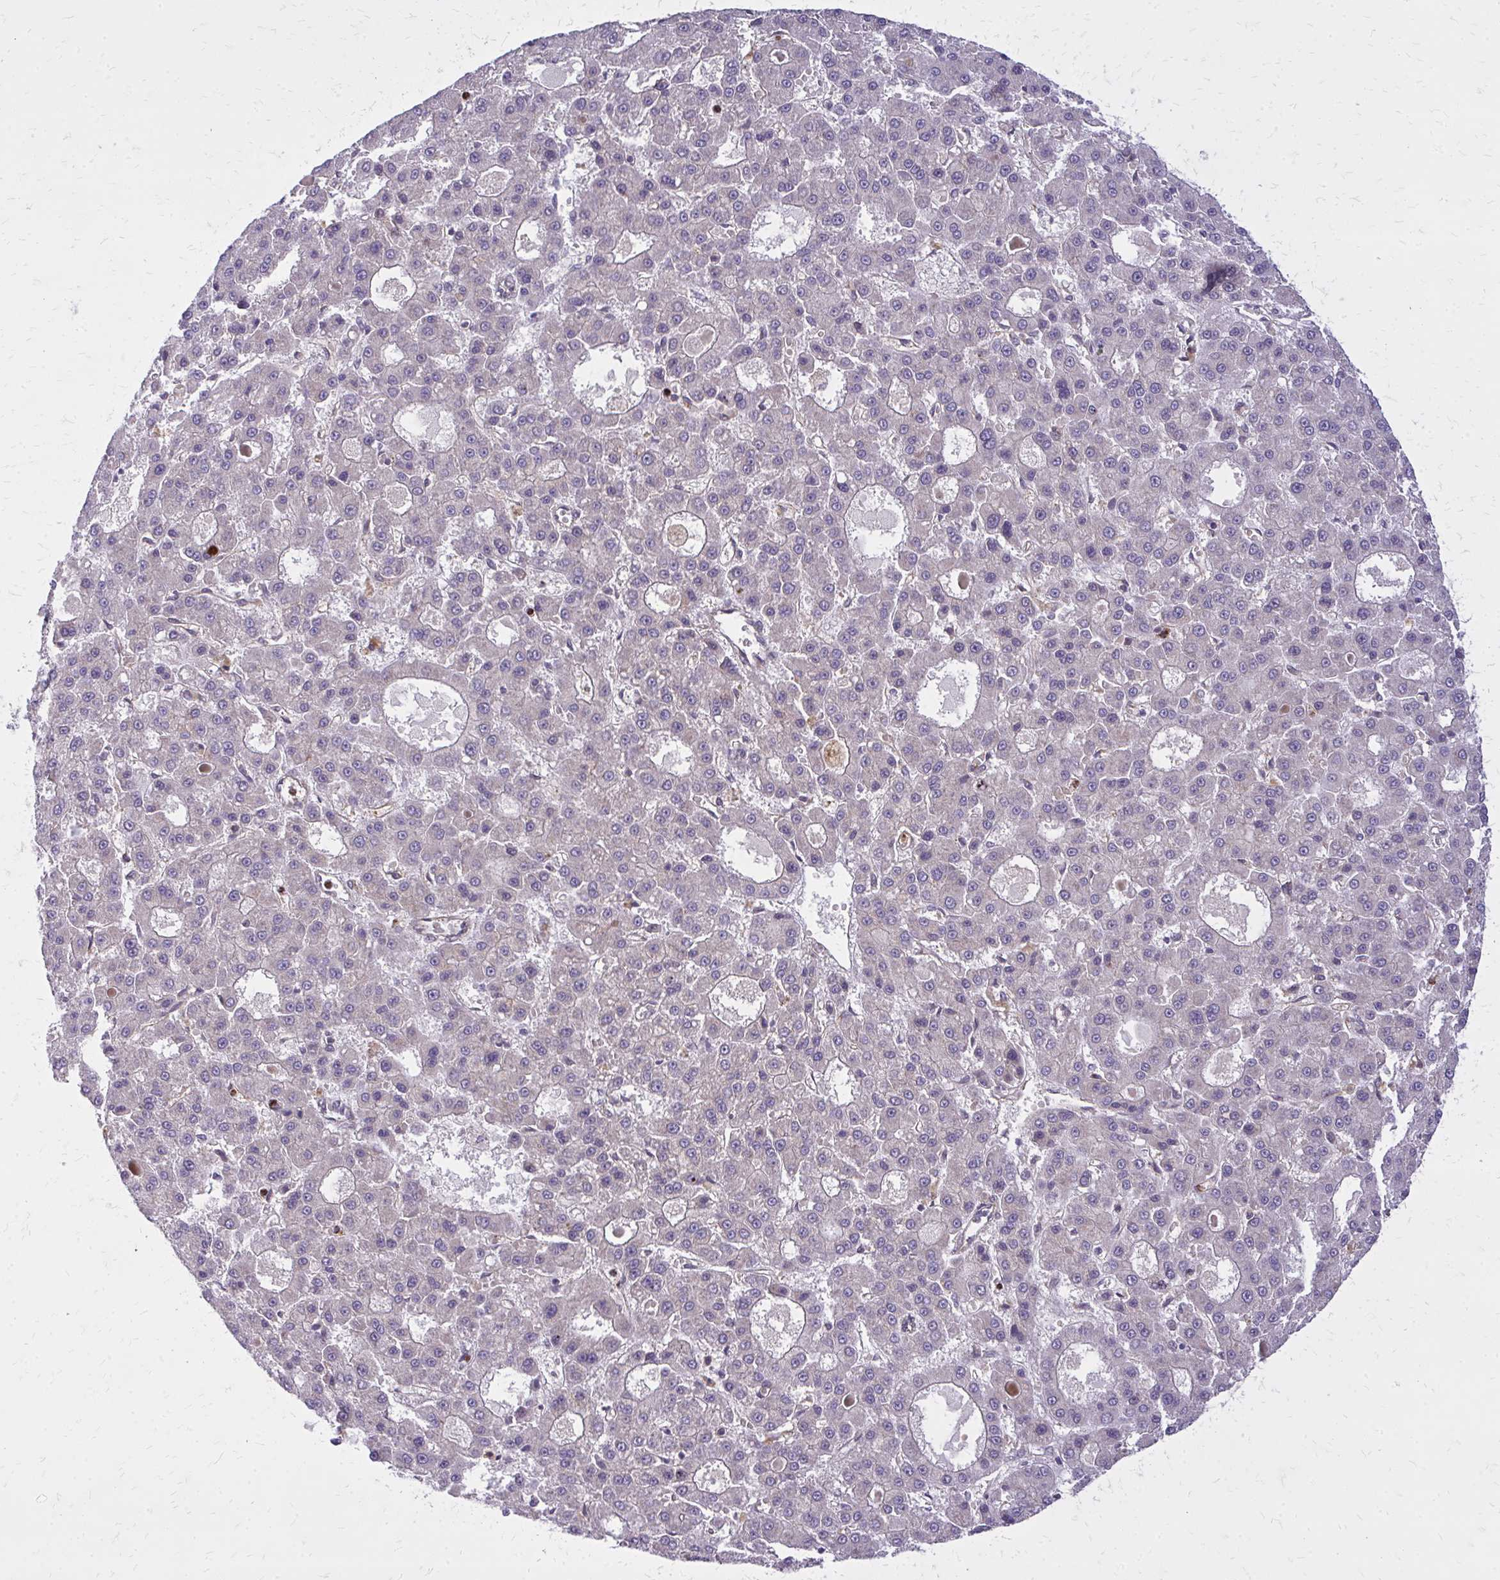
{"staining": {"intensity": "negative", "quantity": "none", "location": "none"}, "tissue": "liver cancer", "cell_type": "Tumor cells", "image_type": "cancer", "snomed": [{"axis": "morphology", "description": "Carcinoma, Hepatocellular, NOS"}, {"axis": "topography", "description": "Liver"}], "caption": "There is no significant staining in tumor cells of liver cancer.", "gene": "OXNAD1", "patient": {"sex": "male", "age": 70}}